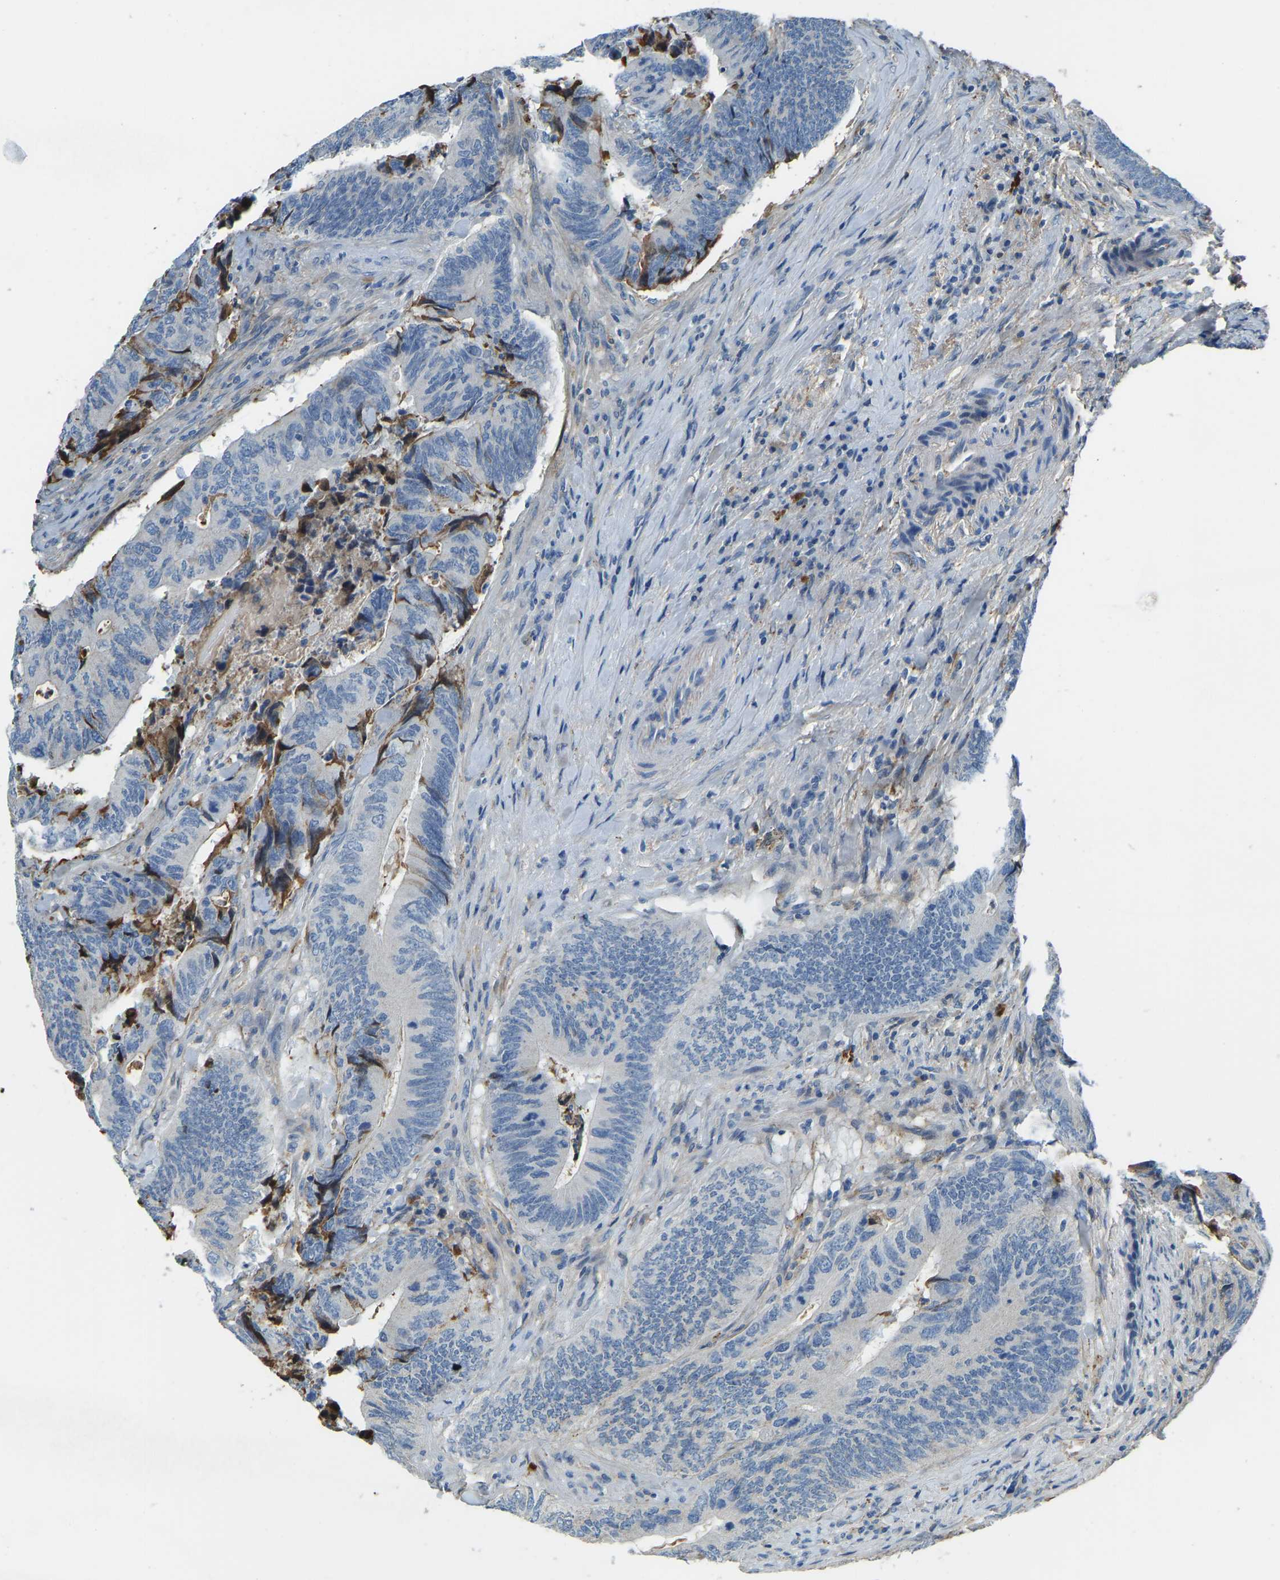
{"staining": {"intensity": "negative", "quantity": "none", "location": "none"}, "tissue": "colorectal cancer", "cell_type": "Tumor cells", "image_type": "cancer", "snomed": [{"axis": "morphology", "description": "Normal tissue, NOS"}, {"axis": "morphology", "description": "Adenocarcinoma, NOS"}, {"axis": "topography", "description": "Colon"}], "caption": "Tumor cells are negative for protein expression in human adenocarcinoma (colorectal).", "gene": "THBS4", "patient": {"sex": "male", "age": 56}}